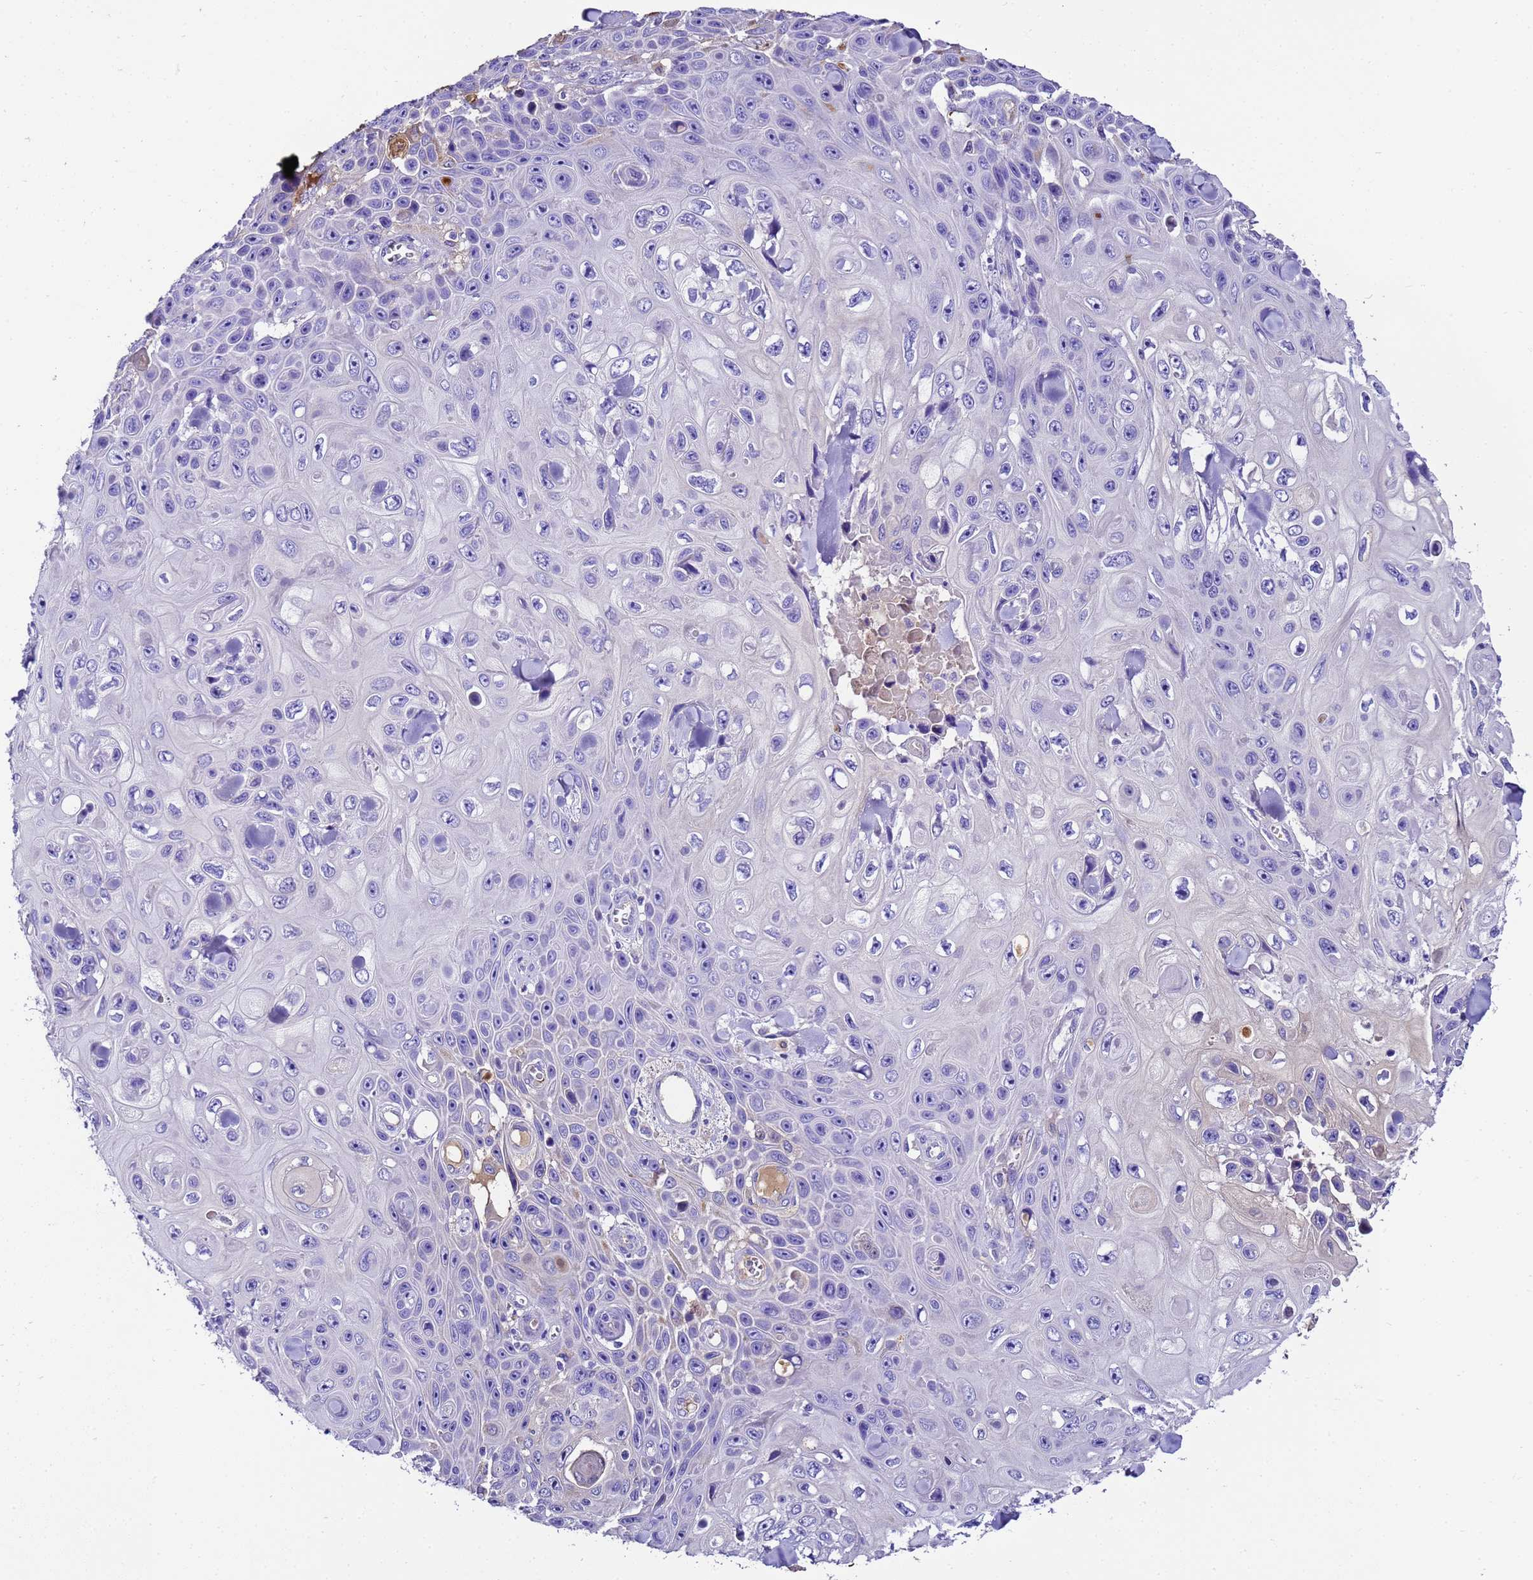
{"staining": {"intensity": "negative", "quantity": "none", "location": "none"}, "tissue": "skin cancer", "cell_type": "Tumor cells", "image_type": "cancer", "snomed": [{"axis": "morphology", "description": "Squamous cell carcinoma, NOS"}, {"axis": "topography", "description": "Skin"}], "caption": "High power microscopy image of an immunohistochemistry micrograph of skin cancer (squamous cell carcinoma), revealing no significant expression in tumor cells.", "gene": "UGT2A1", "patient": {"sex": "male", "age": 82}}